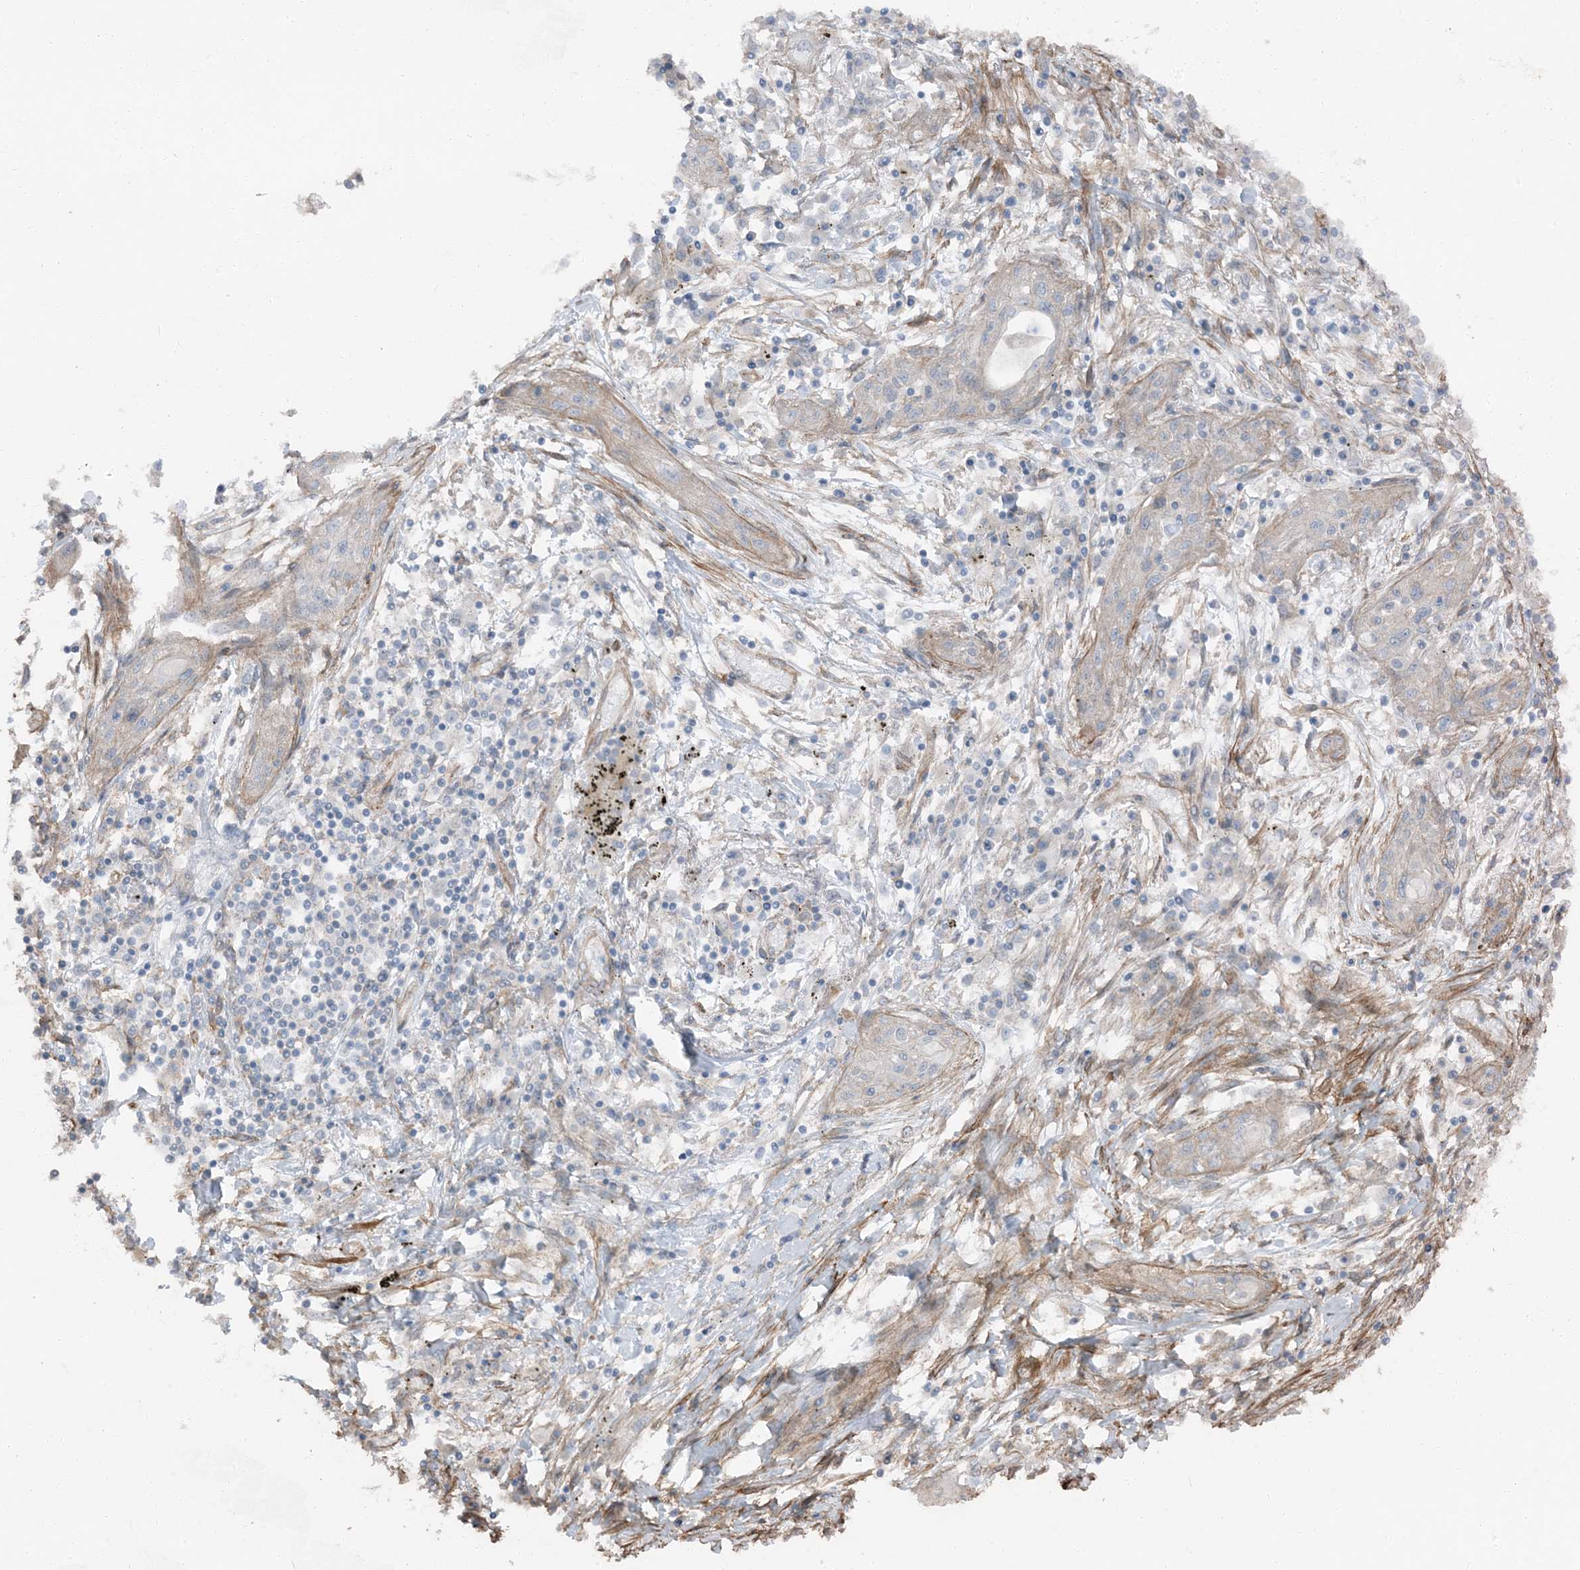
{"staining": {"intensity": "weak", "quantity": "<25%", "location": "cytoplasmic/membranous"}, "tissue": "lung cancer", "cell_type": "Tumor cells", "image_type": "cancer", "snomed": [{"axis": "morphology", "description": "Squamous cell carcinoma, NOS"}, {"axis": "topography", "description": "Lung"}], "caption": "The micrograph demonstrates no staining of tumor cells in lung cancer.", "gene": "ZFP90", "patient": {"sex": "female", "age": 47}}